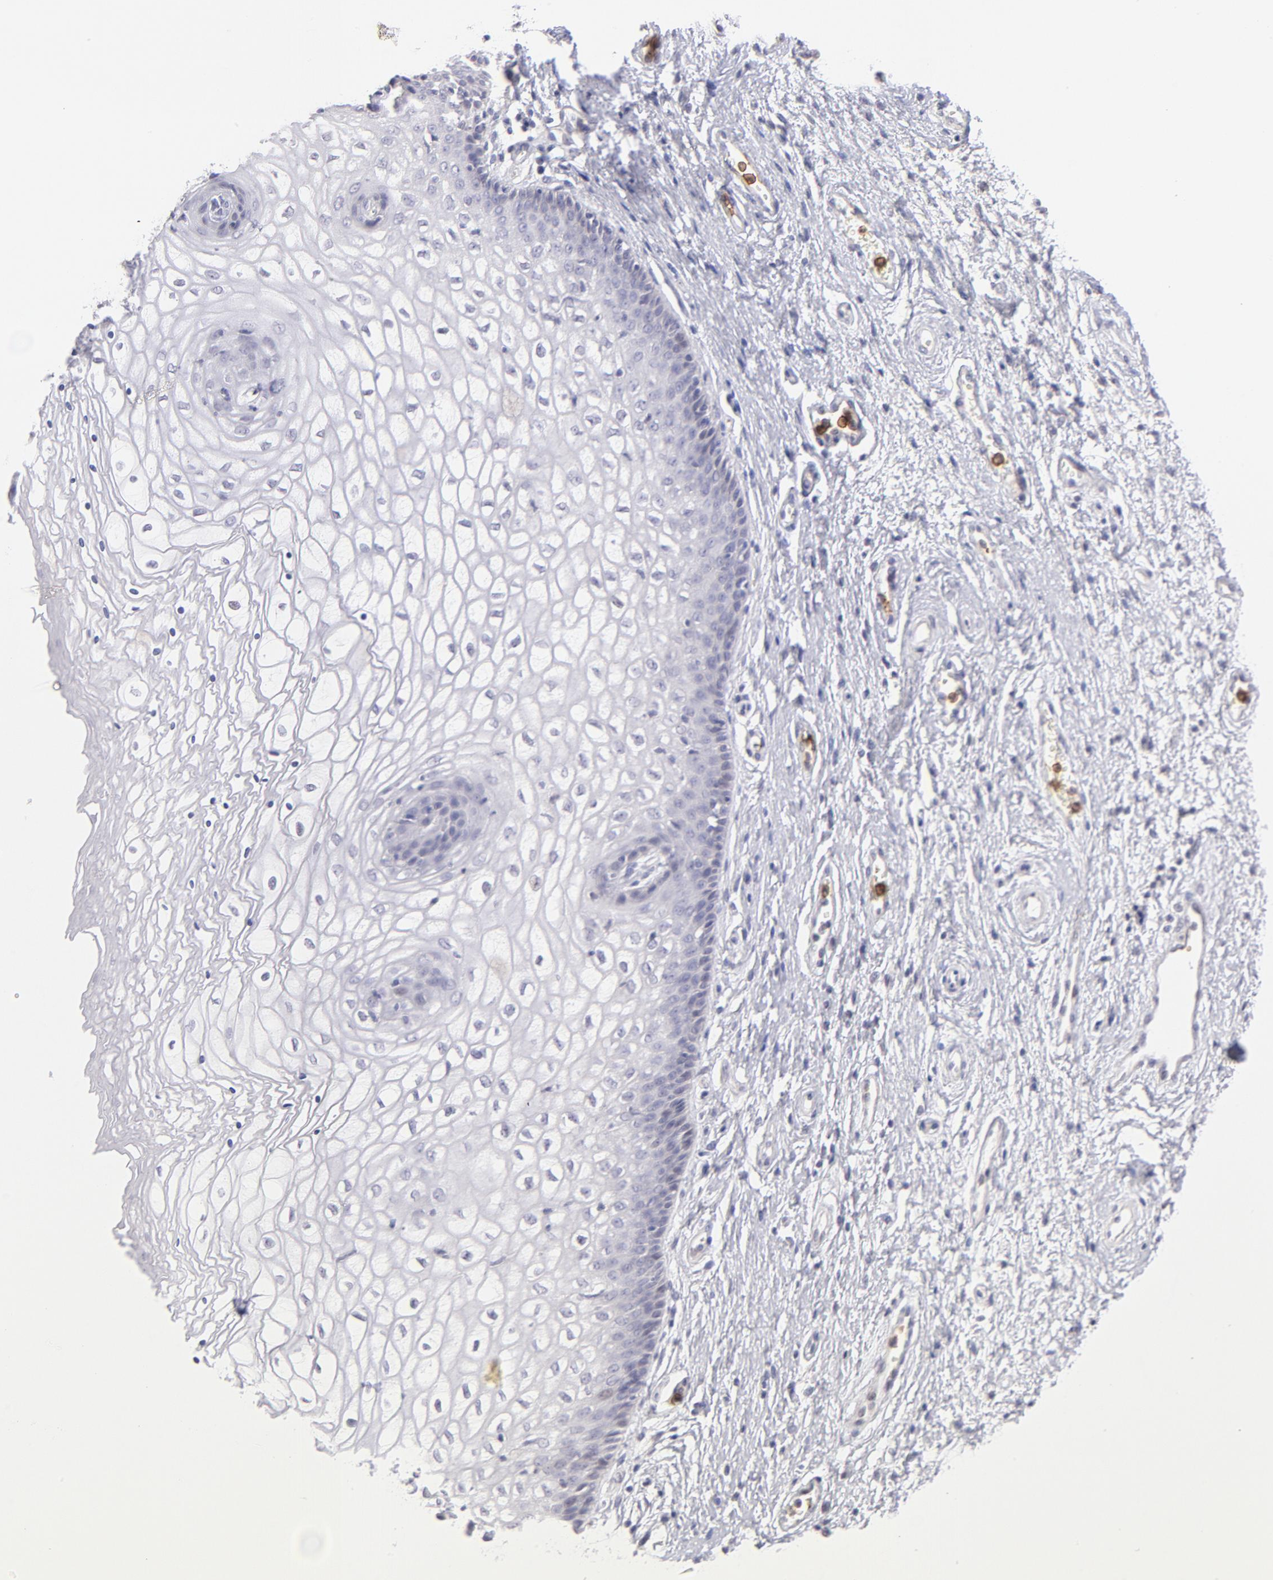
{"staining": {"intensity": "negative", "quantity": "none", "location": "none"}, "tissue": "vagina", "cell_type": "Squamous epithelial cells", "image_type": "normal", "snomed": [{"axis": "morphology", "description": "Normal tissue, NOS"}, {"axis": "topography", "description": "Vagina"}], "caption": "Immunohistochemistry (IHC) of normal human vagina reveals no positivity in squamous epithelial cells.", "gene": "LTB4R", "patient": {"sex": "female", "age": 34}}